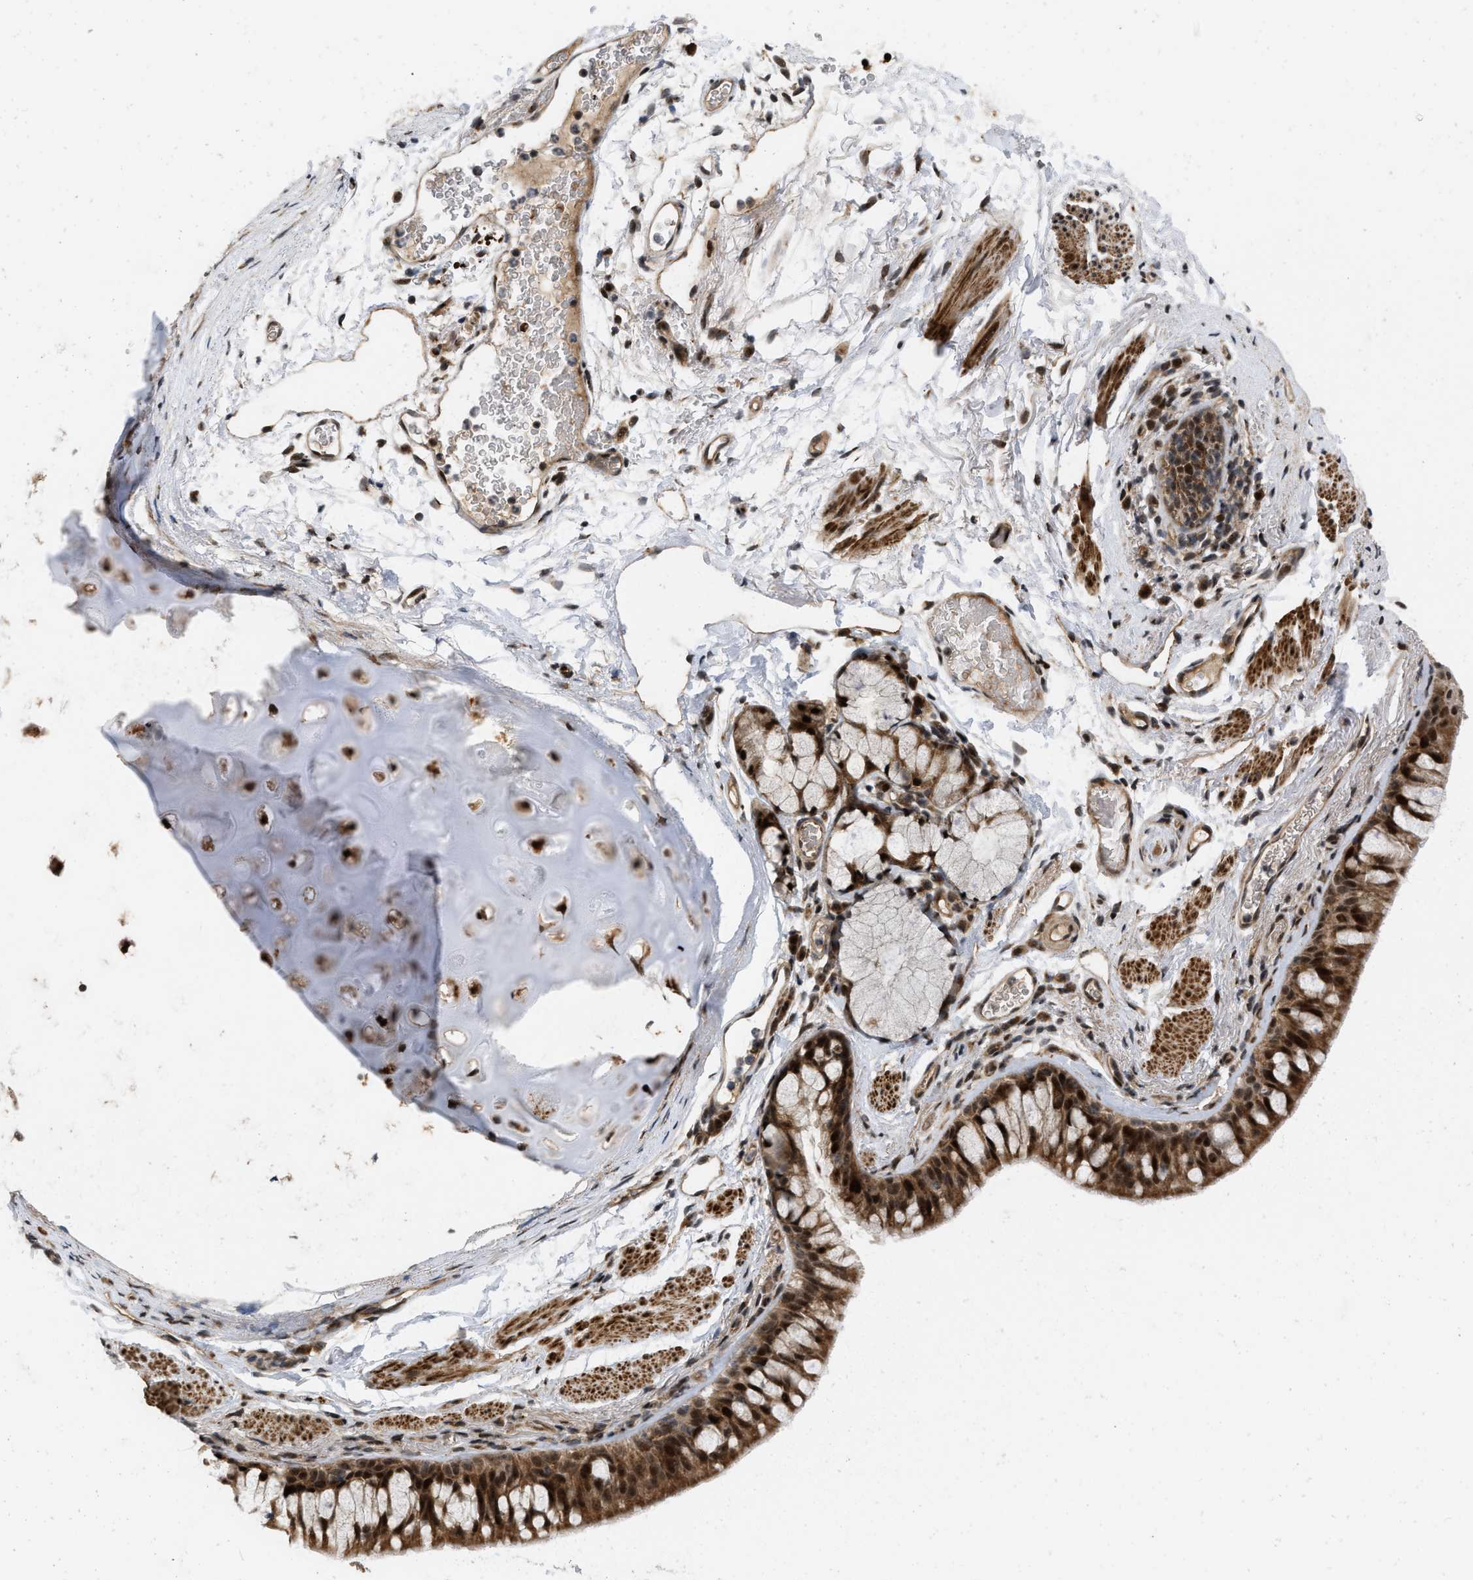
{"staining": {"intensity": "strong", "quantity": ">75%", "location": "cytoplasmic/membranous,nuclear"}, "tissue": "bronchus", "cell_type": "Respiratory epithelial cells", "image_type": "normal", "snomed": [{"axis": "morphology", "description": "Normal tissue, NOS"}, {"axis": "topography", "description": "Cartilage tissue"}, {"axis": "topography", "description": "Bronchus"}], "caption": "Immunohistochemical staining of normal human bronchus shows high levels of strong cytoplasmic/membranous,nuclear positivity in approximately >75% of respiratory epithelial cells. The protein is shown in brown color, while the nuclei are stained blue.", "gene": "ANKRD11", "patient": {"sex": "female", "age": 53}}